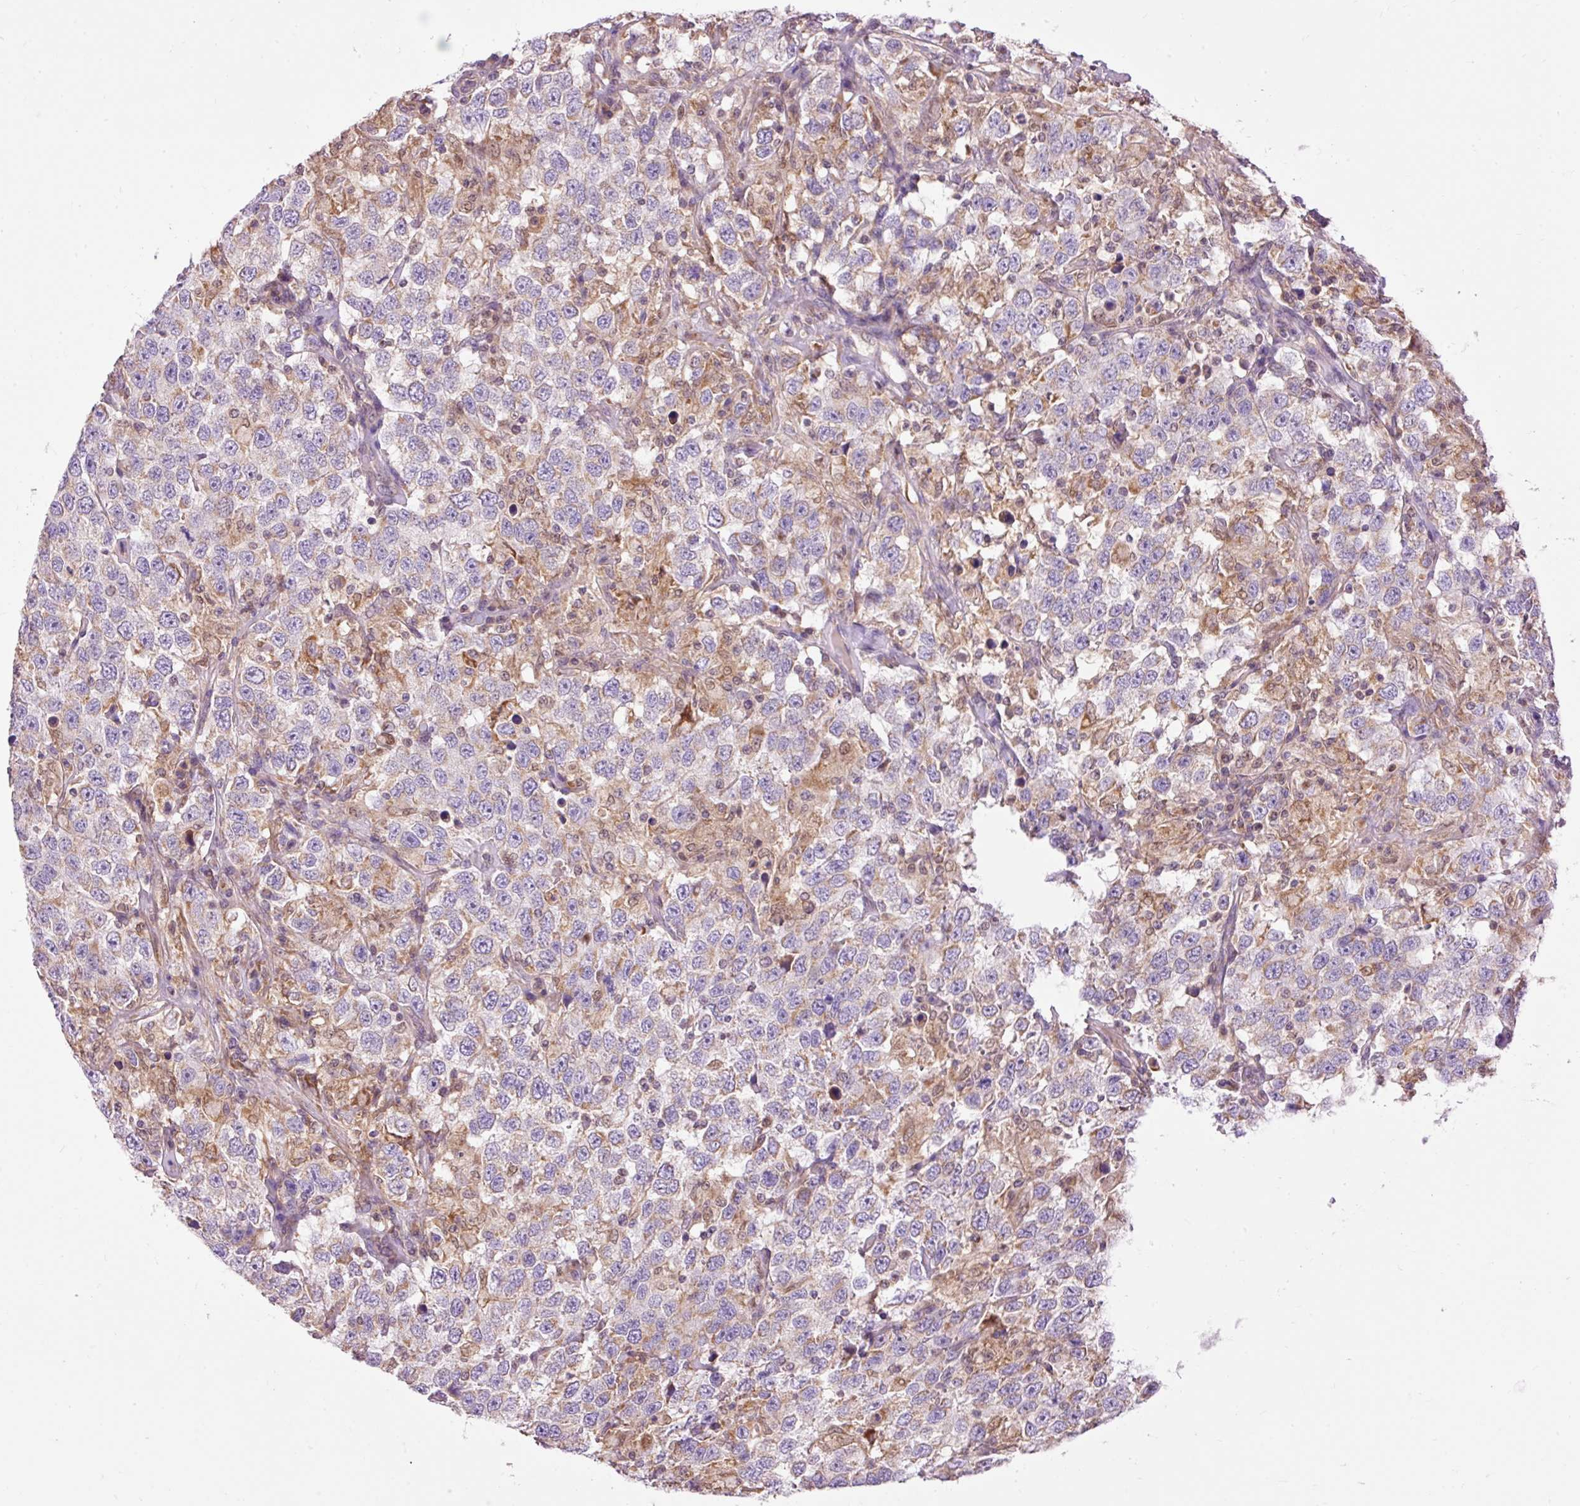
{"staining": {"intensity": "weak", "quantity": "<25%", "location": "cytoplasmic/membranous"}, "tissue": "testis cancer", "cell_type": "Tumor cells", "image_type": "cancer", "snomed": [{"axis": "morphology", "description": "Seminoma, NOS"}, {"axis": "topography", "description": "Testis"}], "caption": "The histopathology image reveals no staining of tumor cells in testis cancer (seminoma). The staining was performed using DAB to visualize the protein expression in brown, while the nuclei were stained in blue with hematoxylin (Magnification: 20x).", "gene": "IMMT", "patient": {"sex": "male", "age": 41}}